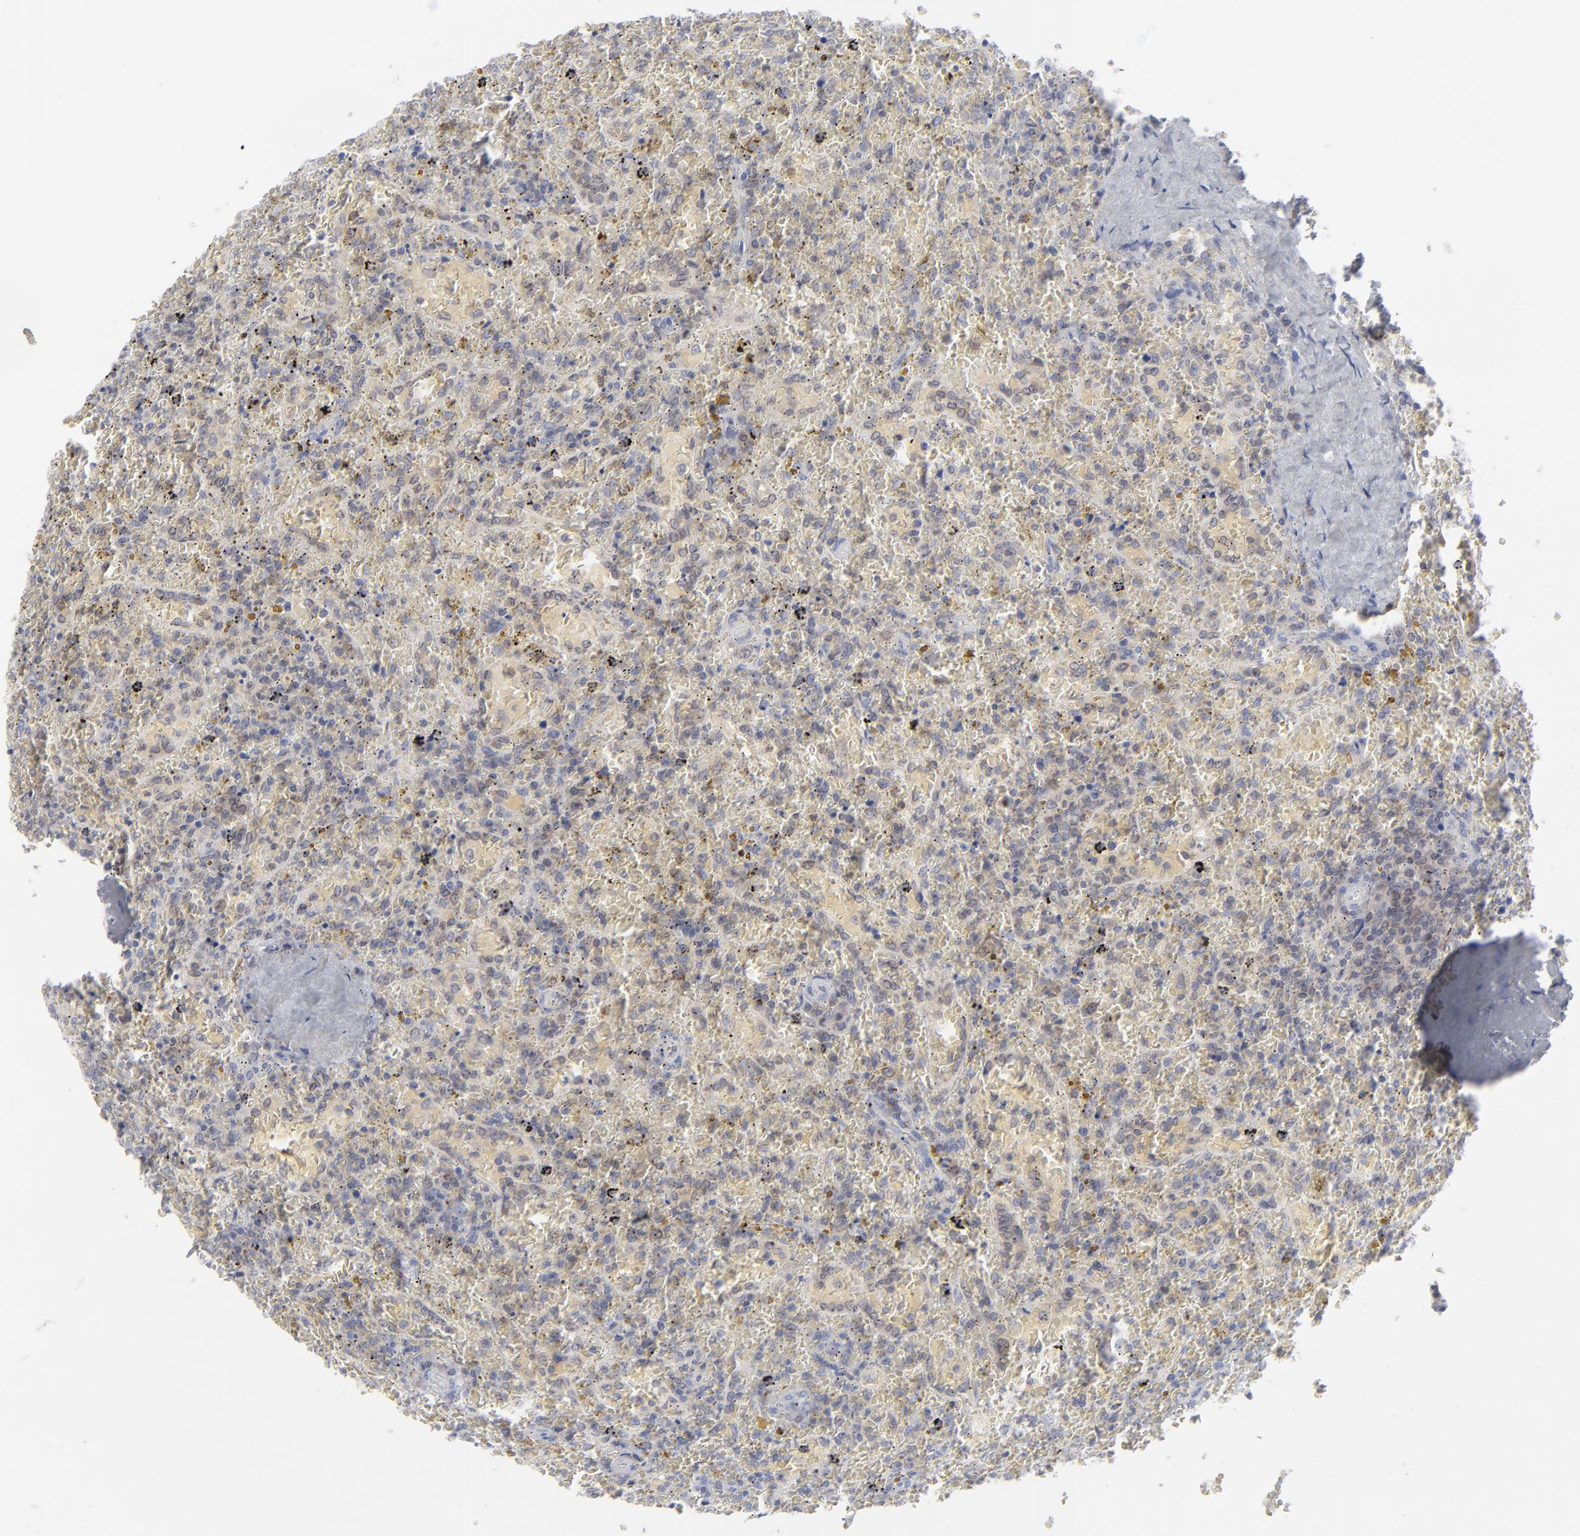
{"staining": {"intensity": "weak", "quantity": "<25%", "location": "cytoplasmic/membranous"}, "tissue": "lymphoma", "cell_type": "Tumor cells", "image_type": "cancer", "snomed": [{"axis": "morphology", "description": "Malignant lymphoma, non-Hodgkin's type, High grade"}, {"axis": "topography", "description": "Spleen"}, {"axis": "topography", "description": "Lymph node"}], "caption": "Immunohistochemistry (IHC) histopathology image of neoplastic tissue: lymphoma stained with DAB displays no significant protein staining in tumor cells.", "gene": "NUP88", "patient": {"sex": "female", "age": 70}}